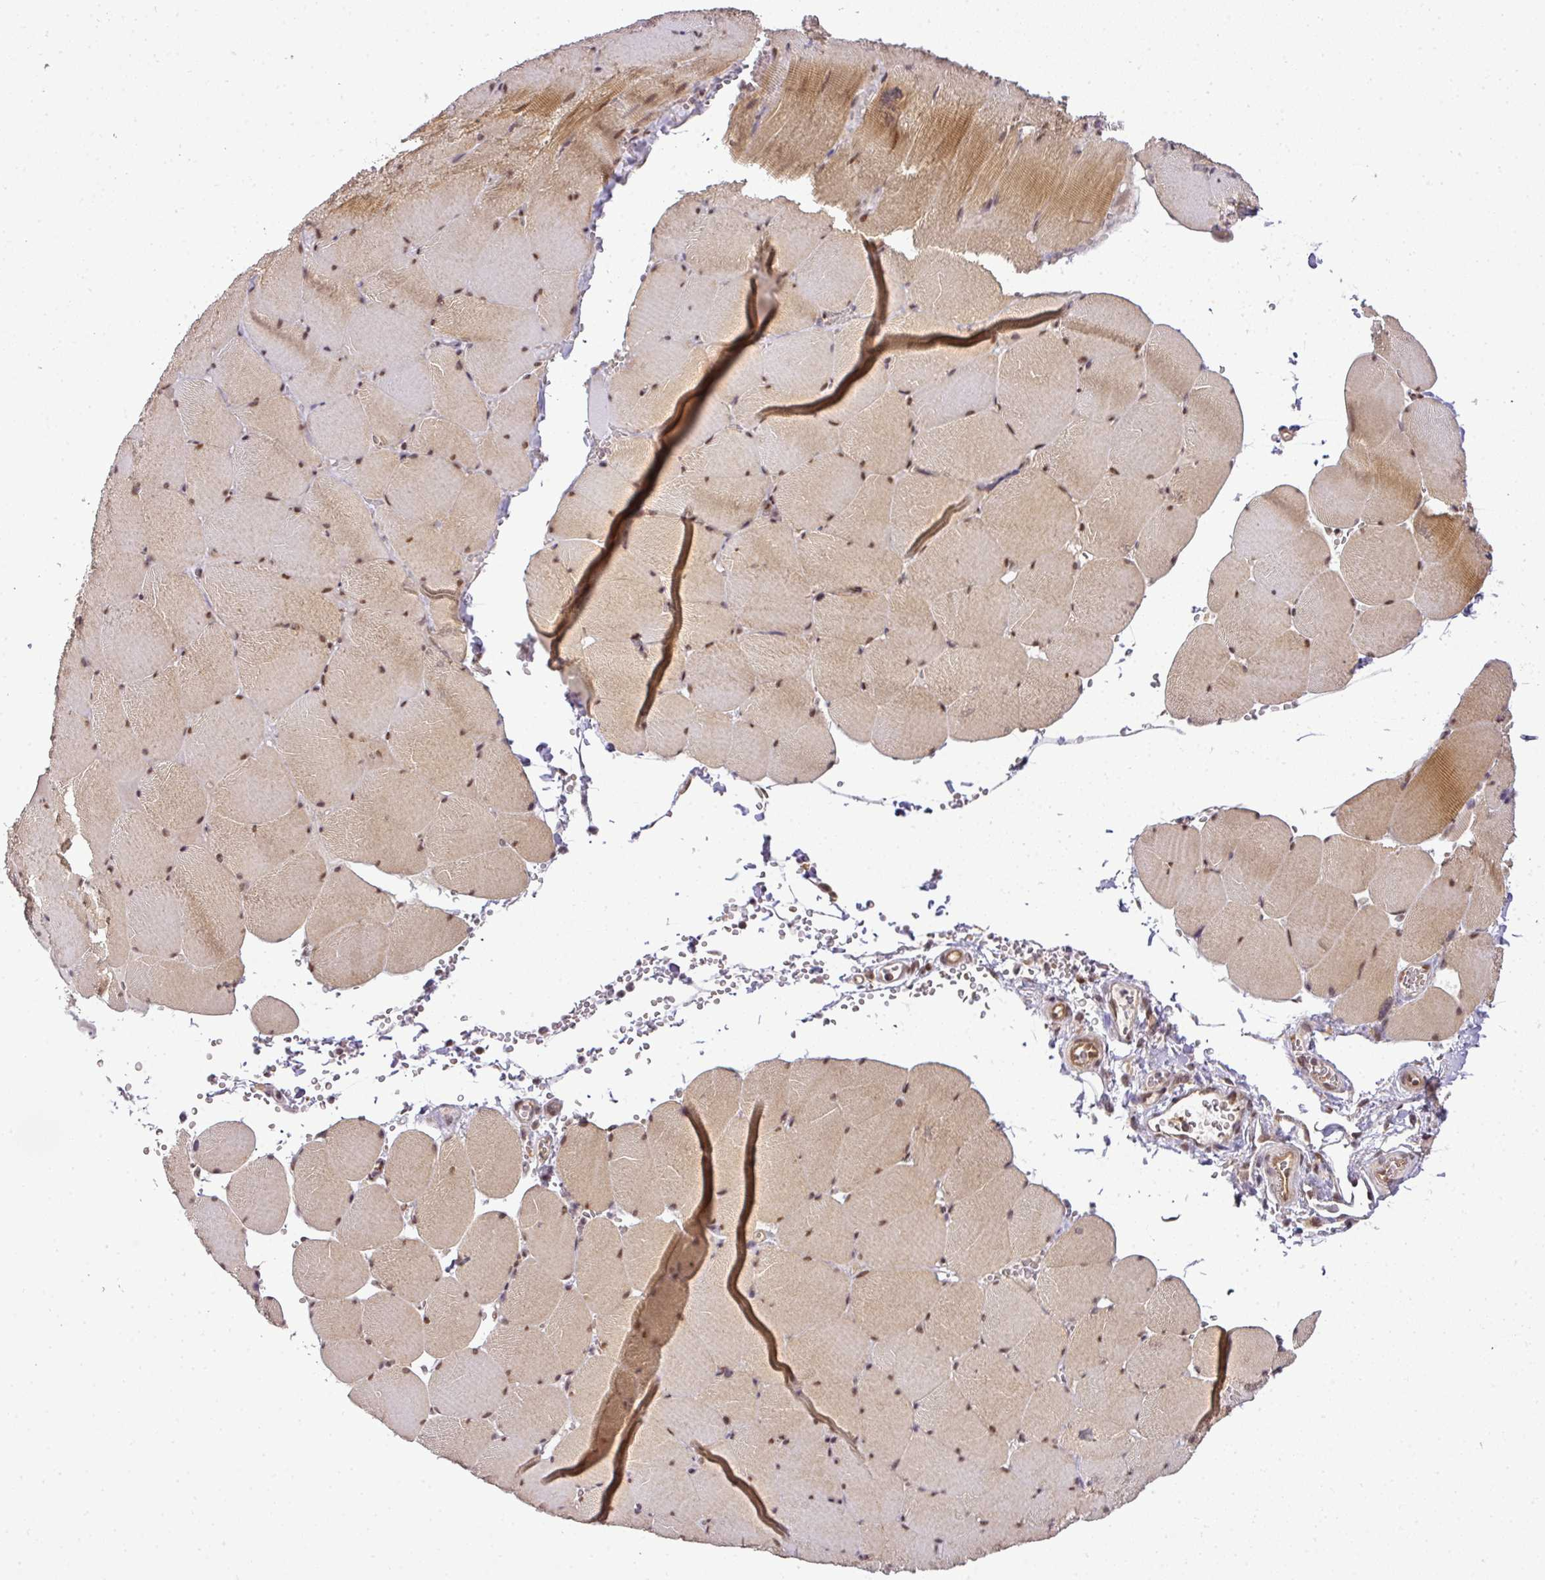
{"staining": {"intensity": "moderate", "quantity": "25%-75%", "location": "cytoplasmic/membranous,nuclear"}, "tissue": "skeletal muscle", "cell_type": "Myocytes", "image_type": "normal", "snomed": [{"axis": "morphology", "description": "Normal tissue, NOS"}, {"axis": "topography", "description": "Skeletal muscle"}, {"axis": "topography", "description": "Head-Neck"}], "caption": "Immunohistochemical staining of benign skeletal muscle shows 25%-75% levels of moderate cytoplasmic/membranous,nuclear protein staining in approximately 25%-75% of myocytes. The staining was performed using DAB to visualize the protein expression in brown, while the nuclei were stained in blue with hematoxylin (Magnification: 20x).", "gene": "C1orf226", "patient": {"sex": "male", "age": 66}}